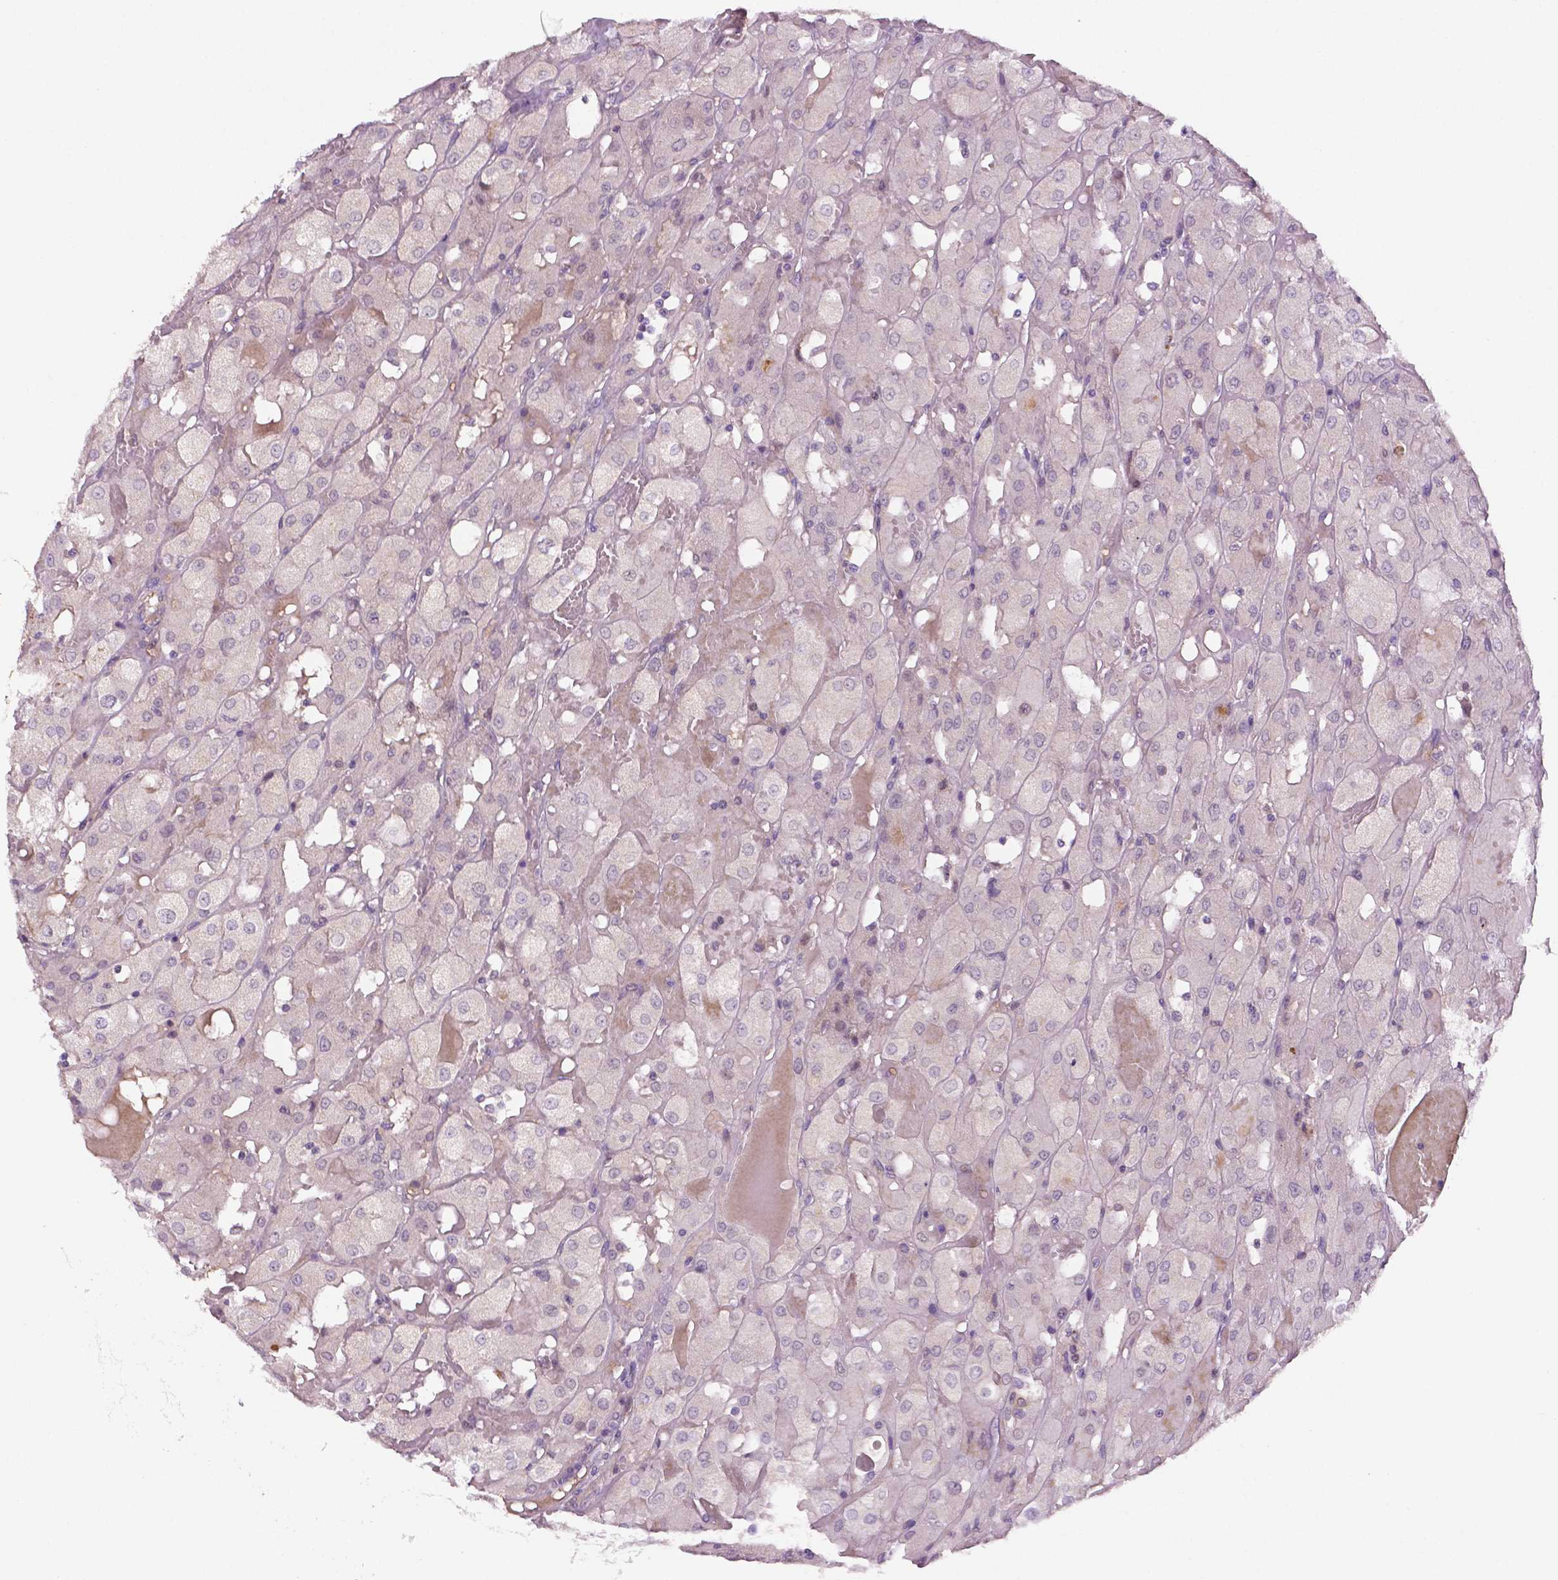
{"staining": {"intensity": "negative", "quantity": "none", "location": "none"}, "tissue": "renal cancer", "cell_type": "Tumor cells", "image_type": "cancer", "snomed": [{"axis": "morphology", "description": "Adenocarcinoma, NOS"}, {"axis": "topography", "description": "Kidney"}], "caption": "The IHC histopathology image has no significant staining in tumor cells of renal cancer tissue.", "gene": "FBLN1", "patient": {"sex": "male", "age": 72}}